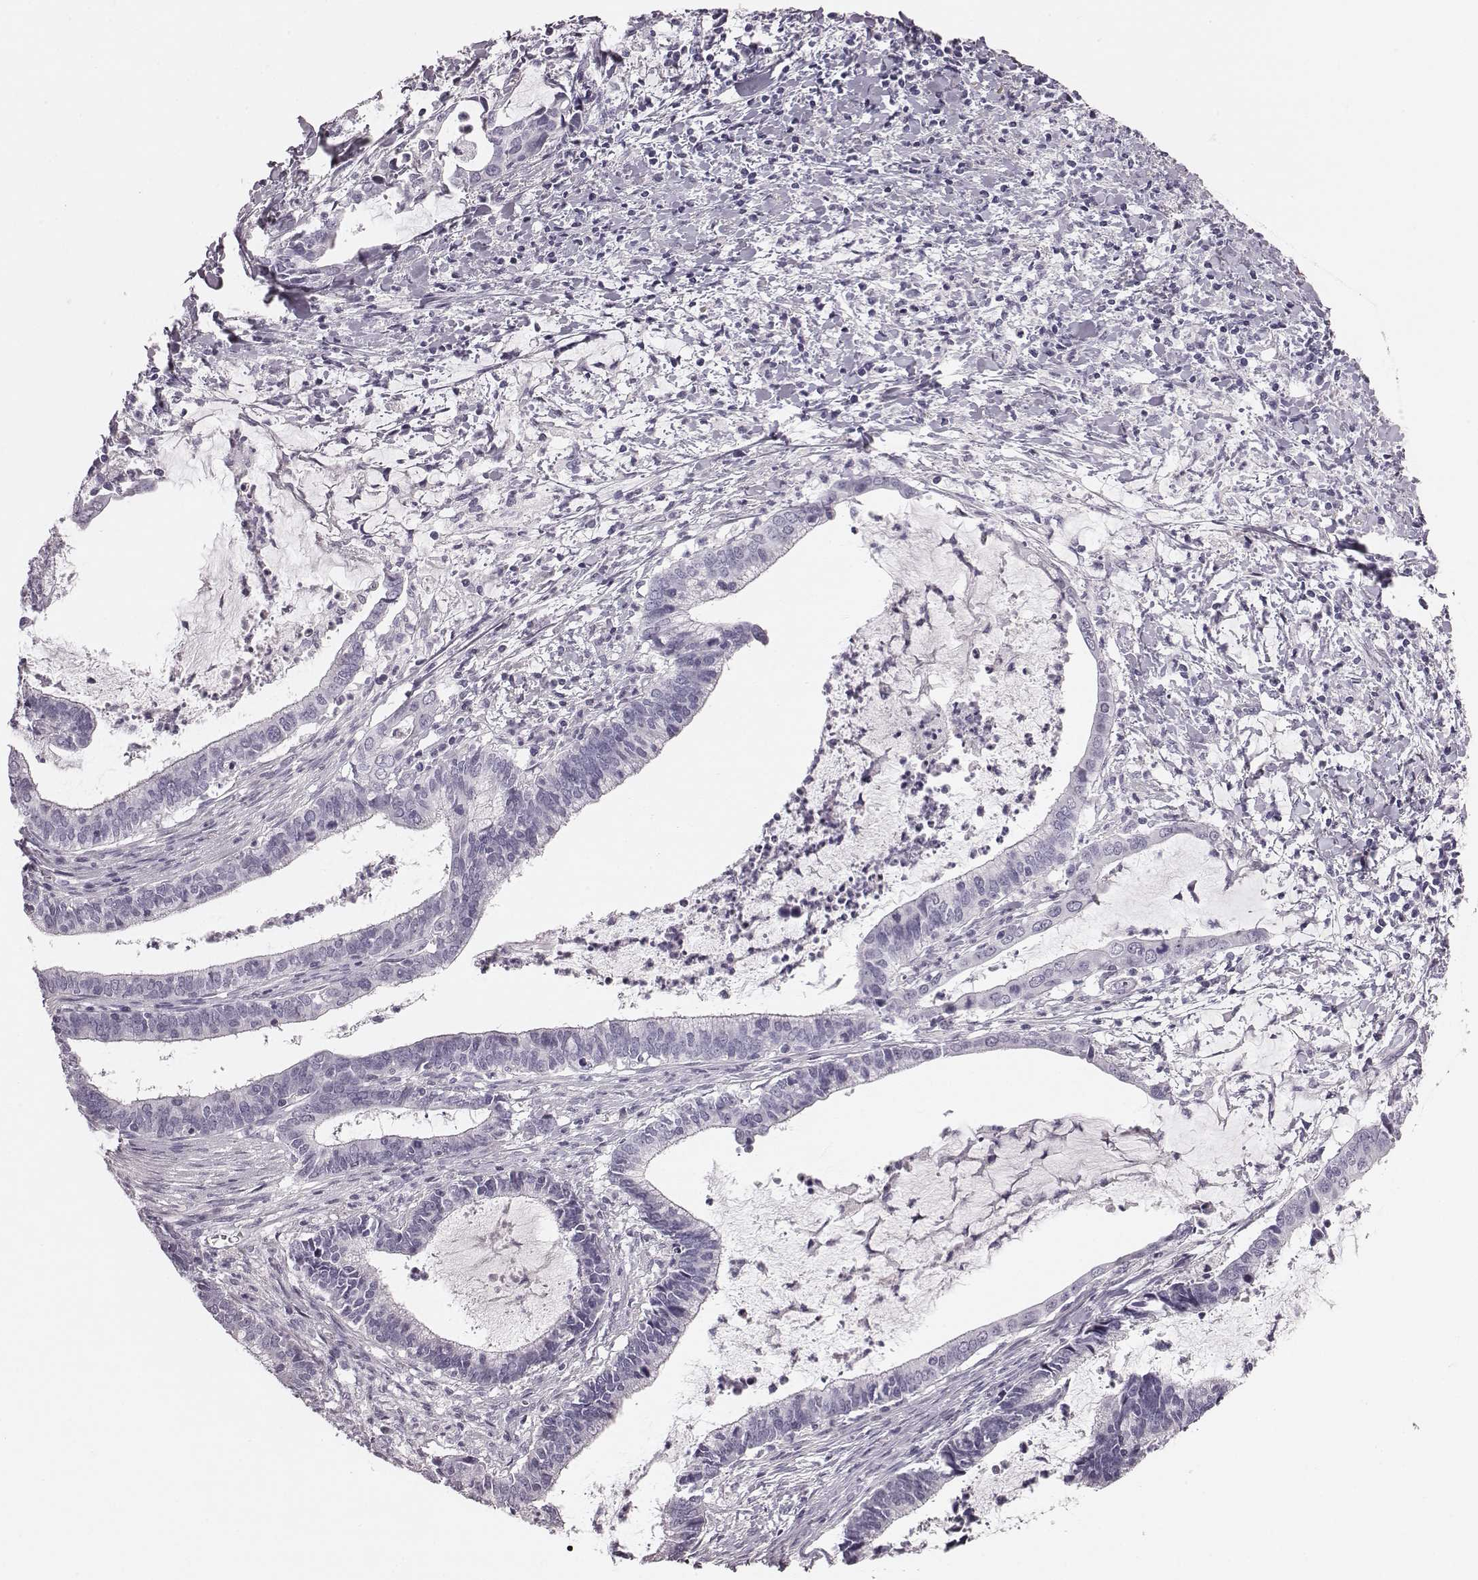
{"staining": {"intensity": "negative", "quantity": "none", "location": "none"}, "tissue": "cervical cancer", "cell_type": "Tumor cells", "image_type": "cancer", "snomed": [{"axis": "morphology", "description": "Adenocarcinoma, NOS"}, {"axis": "topography", "description": "Cervix"}], "caption": "Protein analysis of adenocarcinoma (cervical) shows no significant expression in tumor cells.", "gene": "CRISP1", "patient": {"sex": "female", "age": 42}}